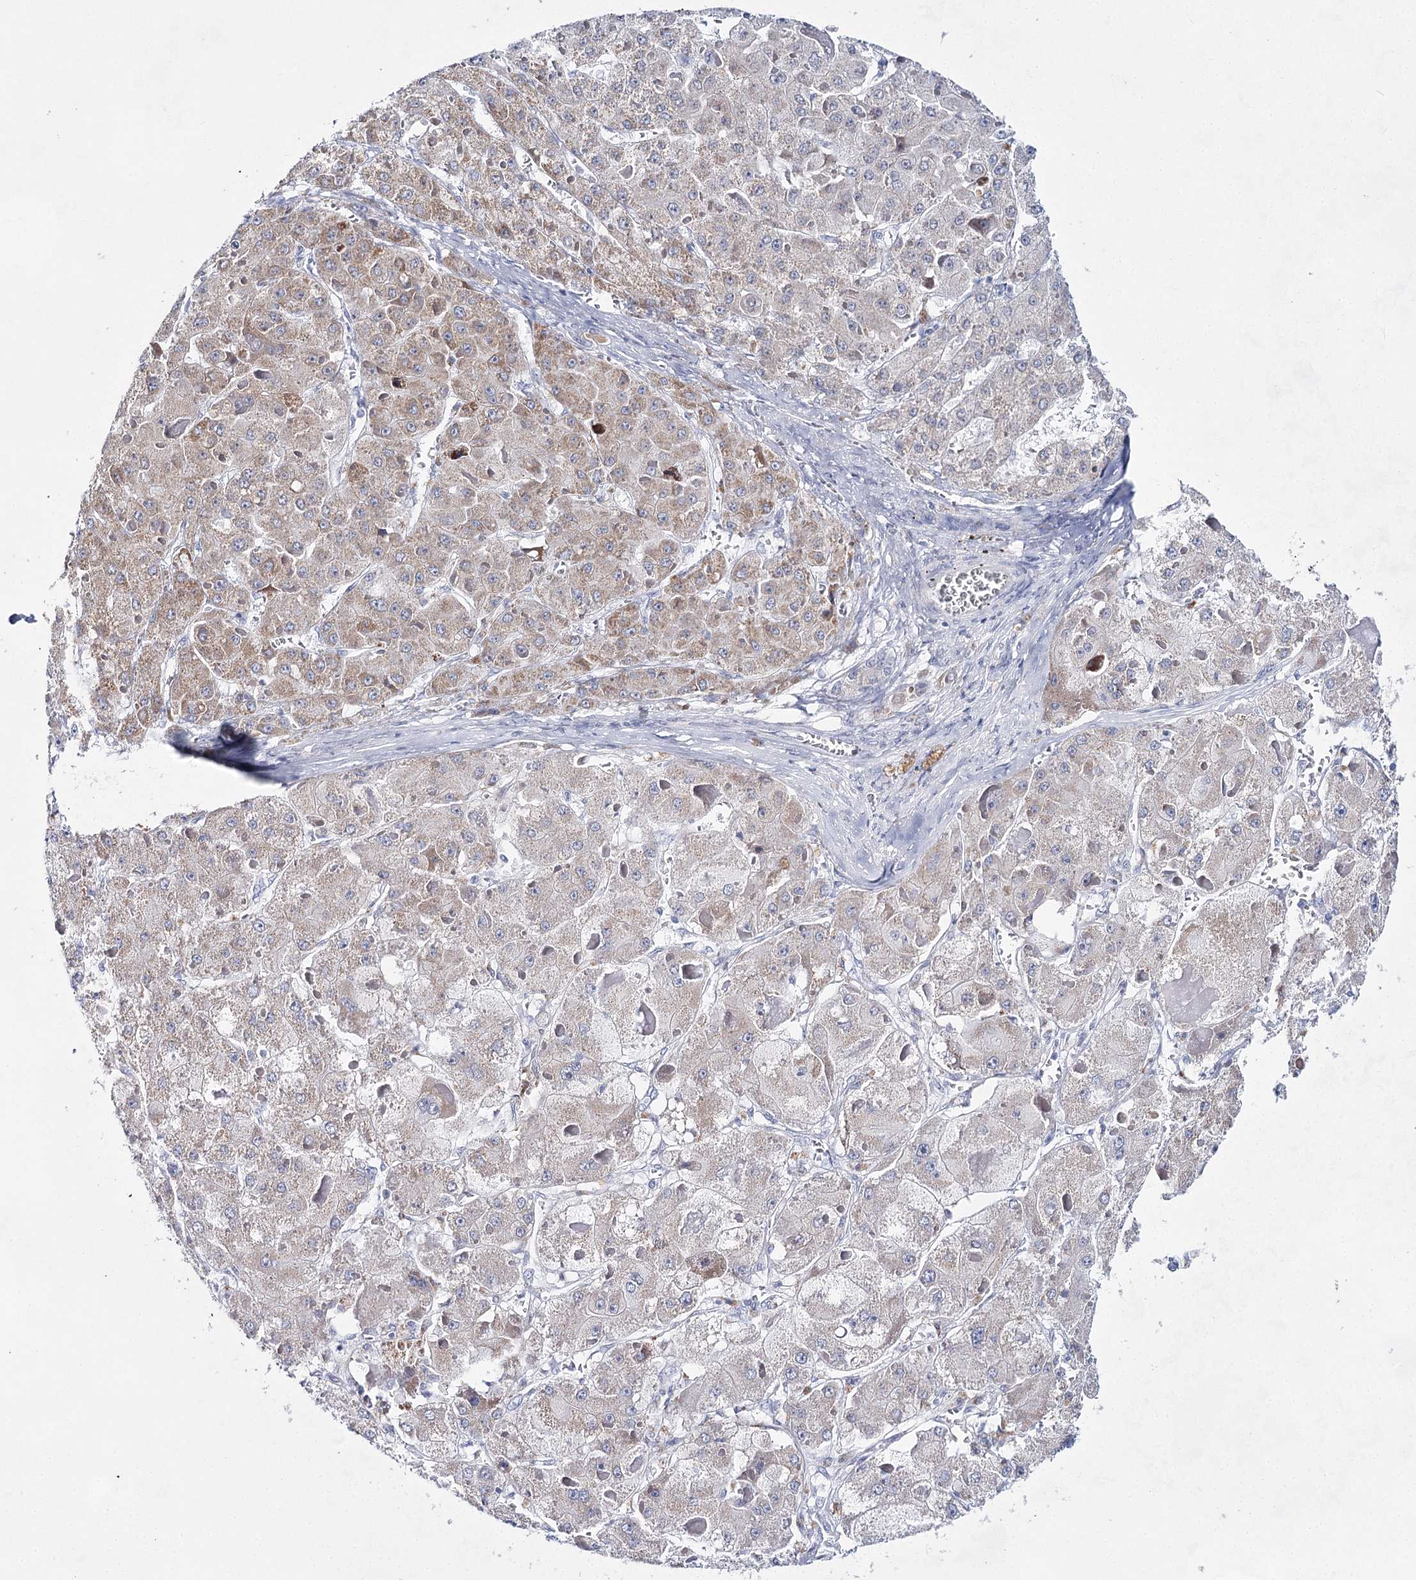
{"staining": {"intensity": "weak", "quantity": "25%-75%", "location": "cytoplasmic/membranous"}, "tissue": "liver cancer", "cell_type": "Tumor cells", "image_type": "cancer", "snomed": [{"axis": "morphology", "description": "Carcinoma, Hepatocellular, NOS"}, {"axis": "topography", "description": "Liver"}], "caption": "Weak cytoplasmic/membranous protein expression is present in approximately 25%-75% of tumor cells in hepatocellular carcinoma (liver).", "gene": "BPHL", "patient": {"sex": "female", "age": 73}}